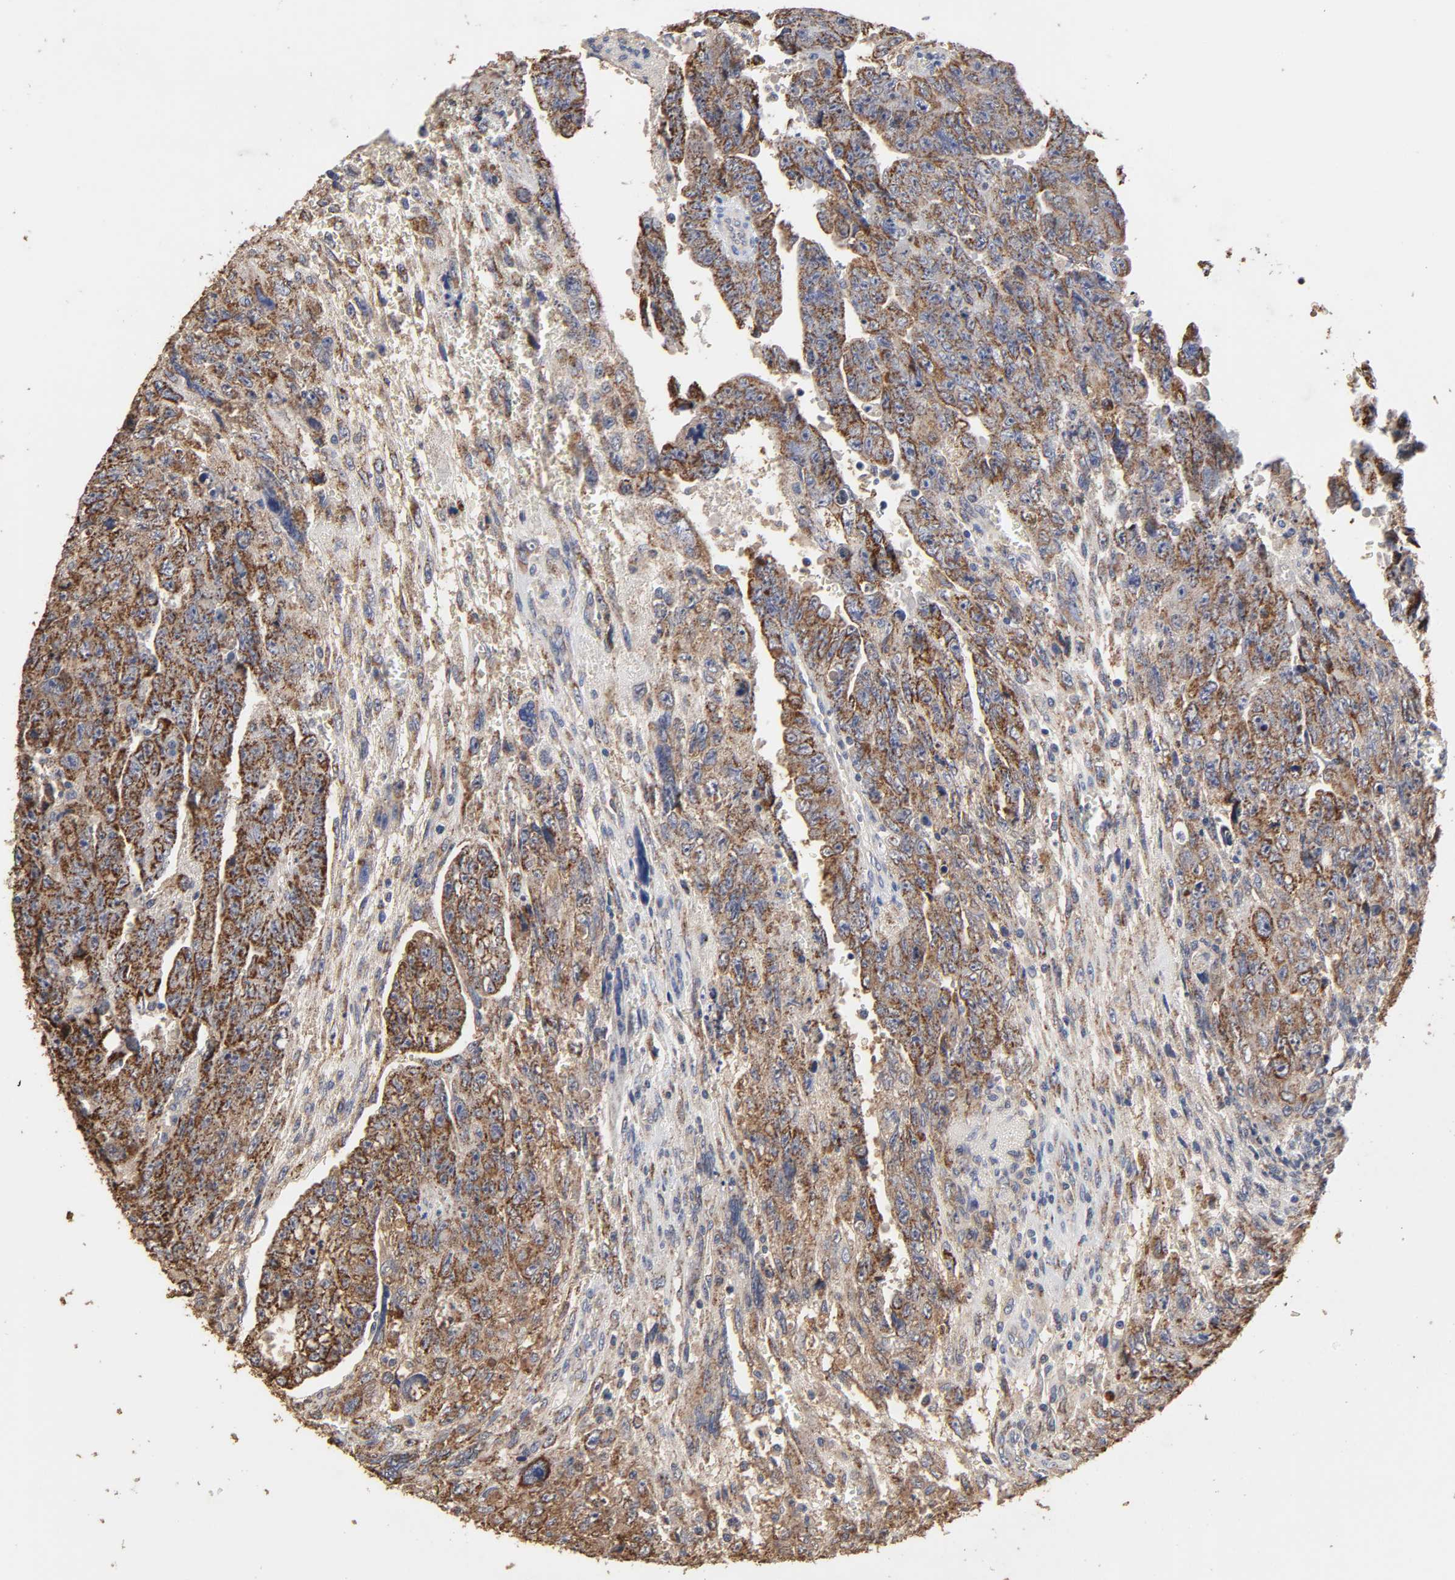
{"staining": {"intensity": "strong", "quantity": ">75%", "location": "cytoplasmic/membranous"}, "tissue": "testis cancer", "cell_type": "Tumor cells", "image_type": "cancer", "snomed": [{"axis": "morphology", "description": "Carcinoma, Embryonal, NOS"}, {"axis": "topography", "description": "Testis"}], "caption": "Testis cancer (embryonal carcinoma) stained with a brown dye demonstrates strong cytoplasmic/membranous positive positivity in approximately >75% of tumor cells.", "gene": "CYCS", "patient": {"sex": "male", "age": 28}}